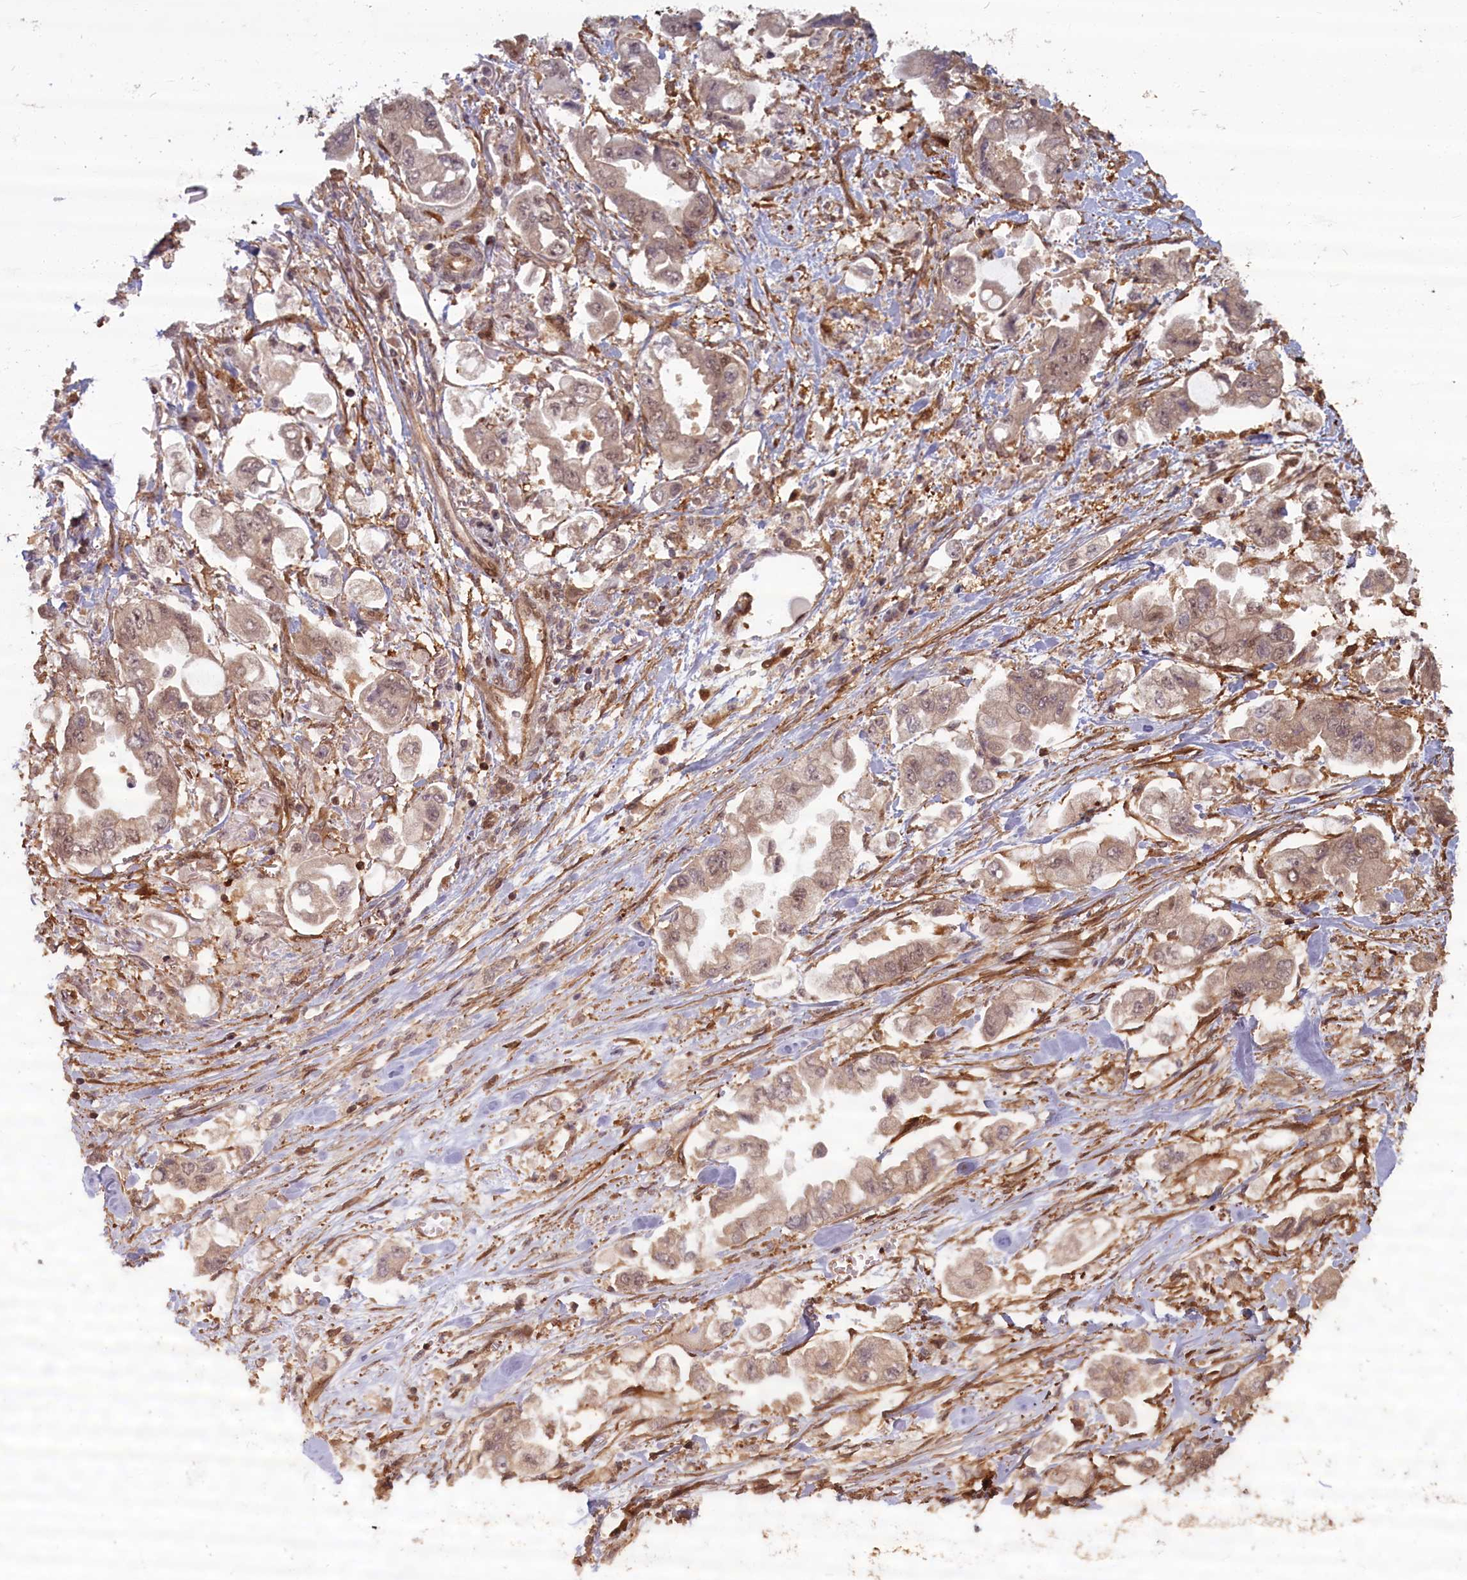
{"staining": {"intensity": "weak", "quantity": ">75%", "location": "cytoplasmic/membranous,nuclear"}, "tissue": "stomach cancer", "cell_type": "Tumor cells", "image_type": "cancer", "snomed": [{"axis": "morphology", "description": "Adenocarcinoma, NOS"}, {"axis": "topography", "description": "Stomach"}], "caption": "Human stomach adenocarcinoma stained with a brown dye reveals weak cytoplasmic/membranous and nuclear positive staining in about >75% of tumor cells.", "gene": "HIF3A", "patient": {"sex": "male", "age": 62}}